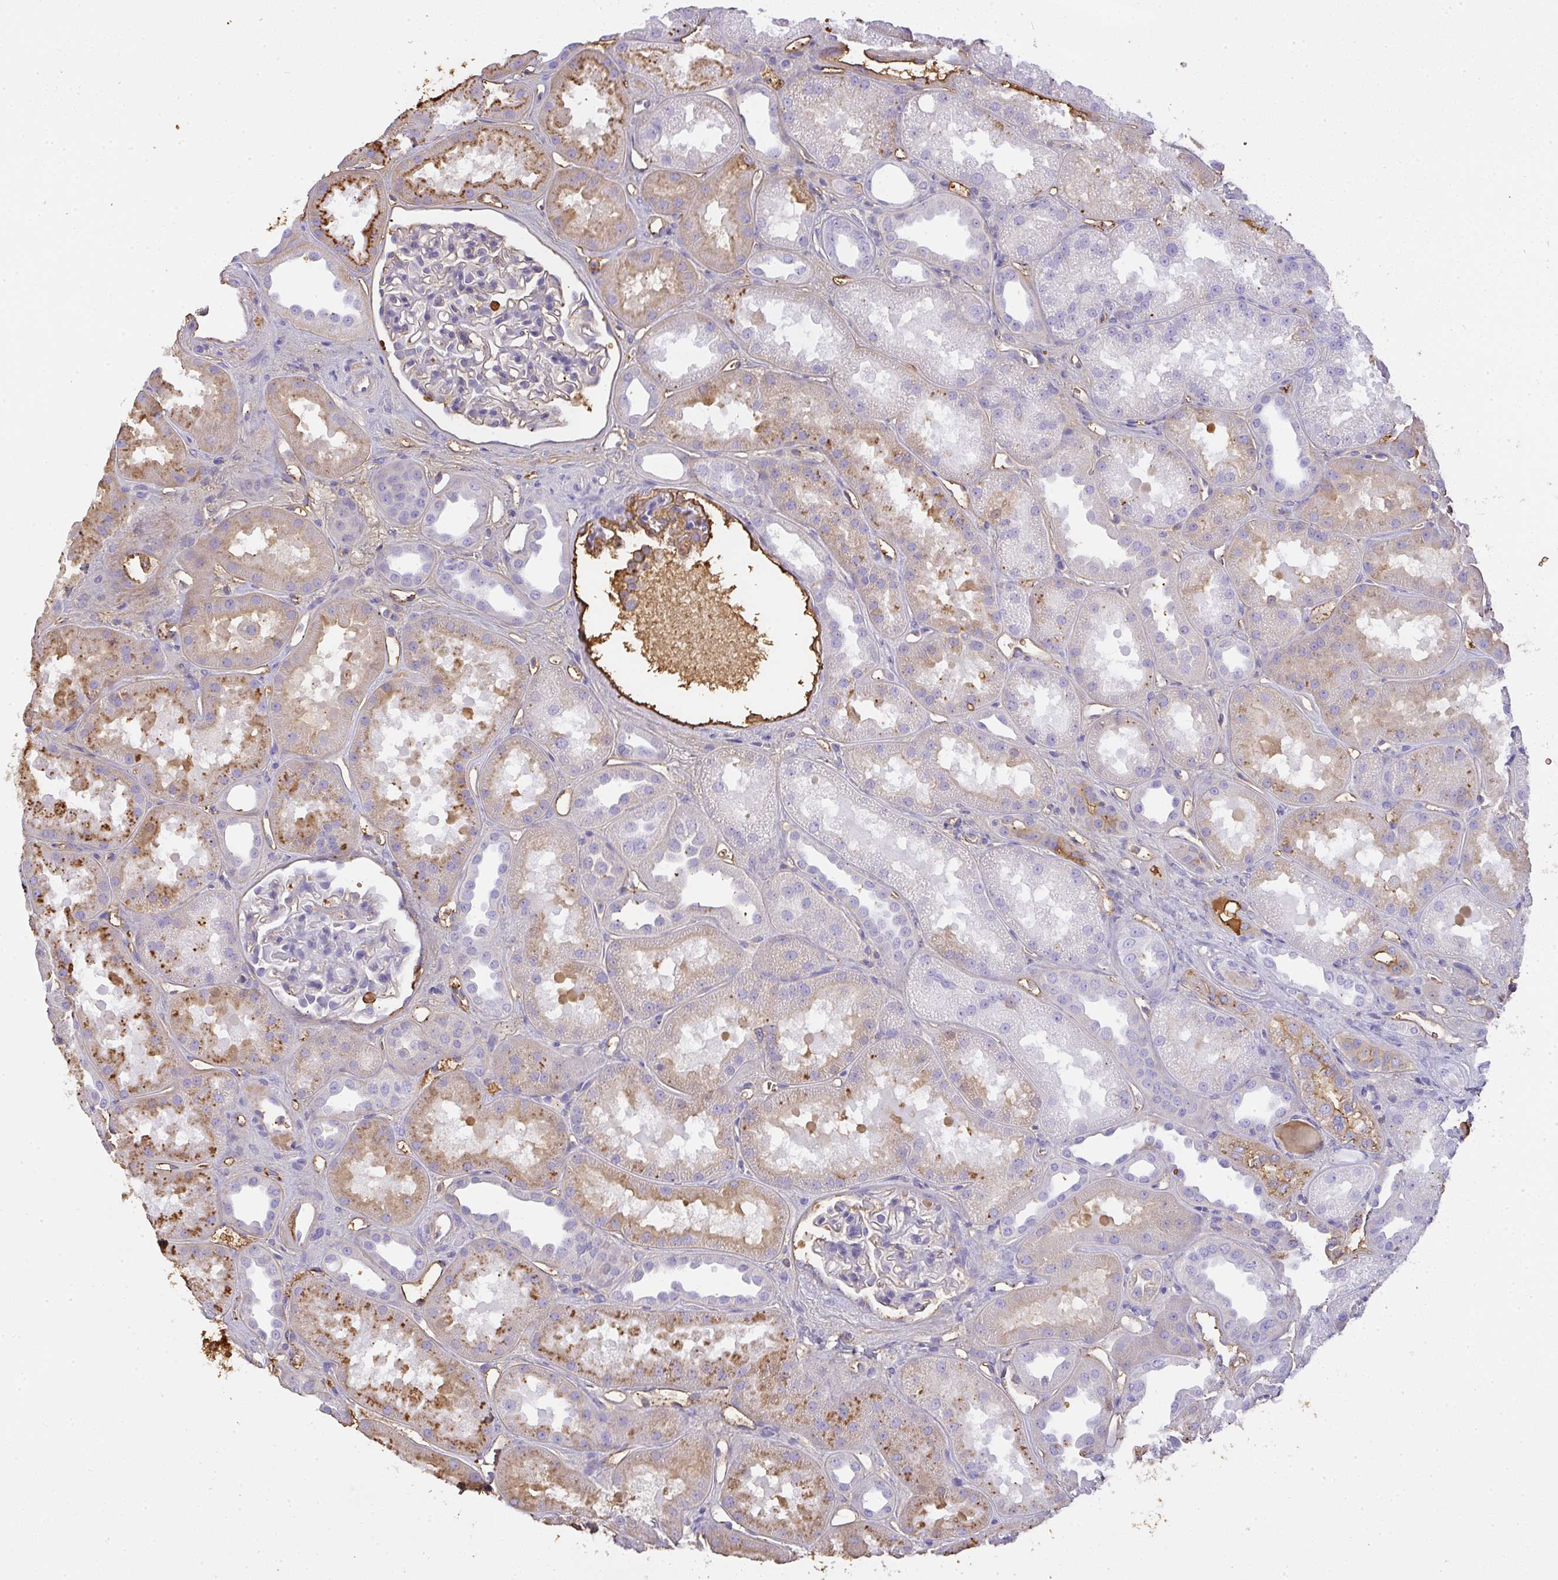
{"staining": {"intensity": "negative", "quantity": "none", "location": "none"}, "tissue": "kidney", "cell_type": "Cells in glomeruli", "image_type": "normal", "snomed": [{"axis": "morphology", "description": "Normal tissue, NOS"}, {"axis": "topography", "description": "Kidney"}], "caption": "IHC of benign human kidney displays no staining in cells in glomeruli.", "gene": "SMYD5", "patient": {"sex": "male", "age": 61}}